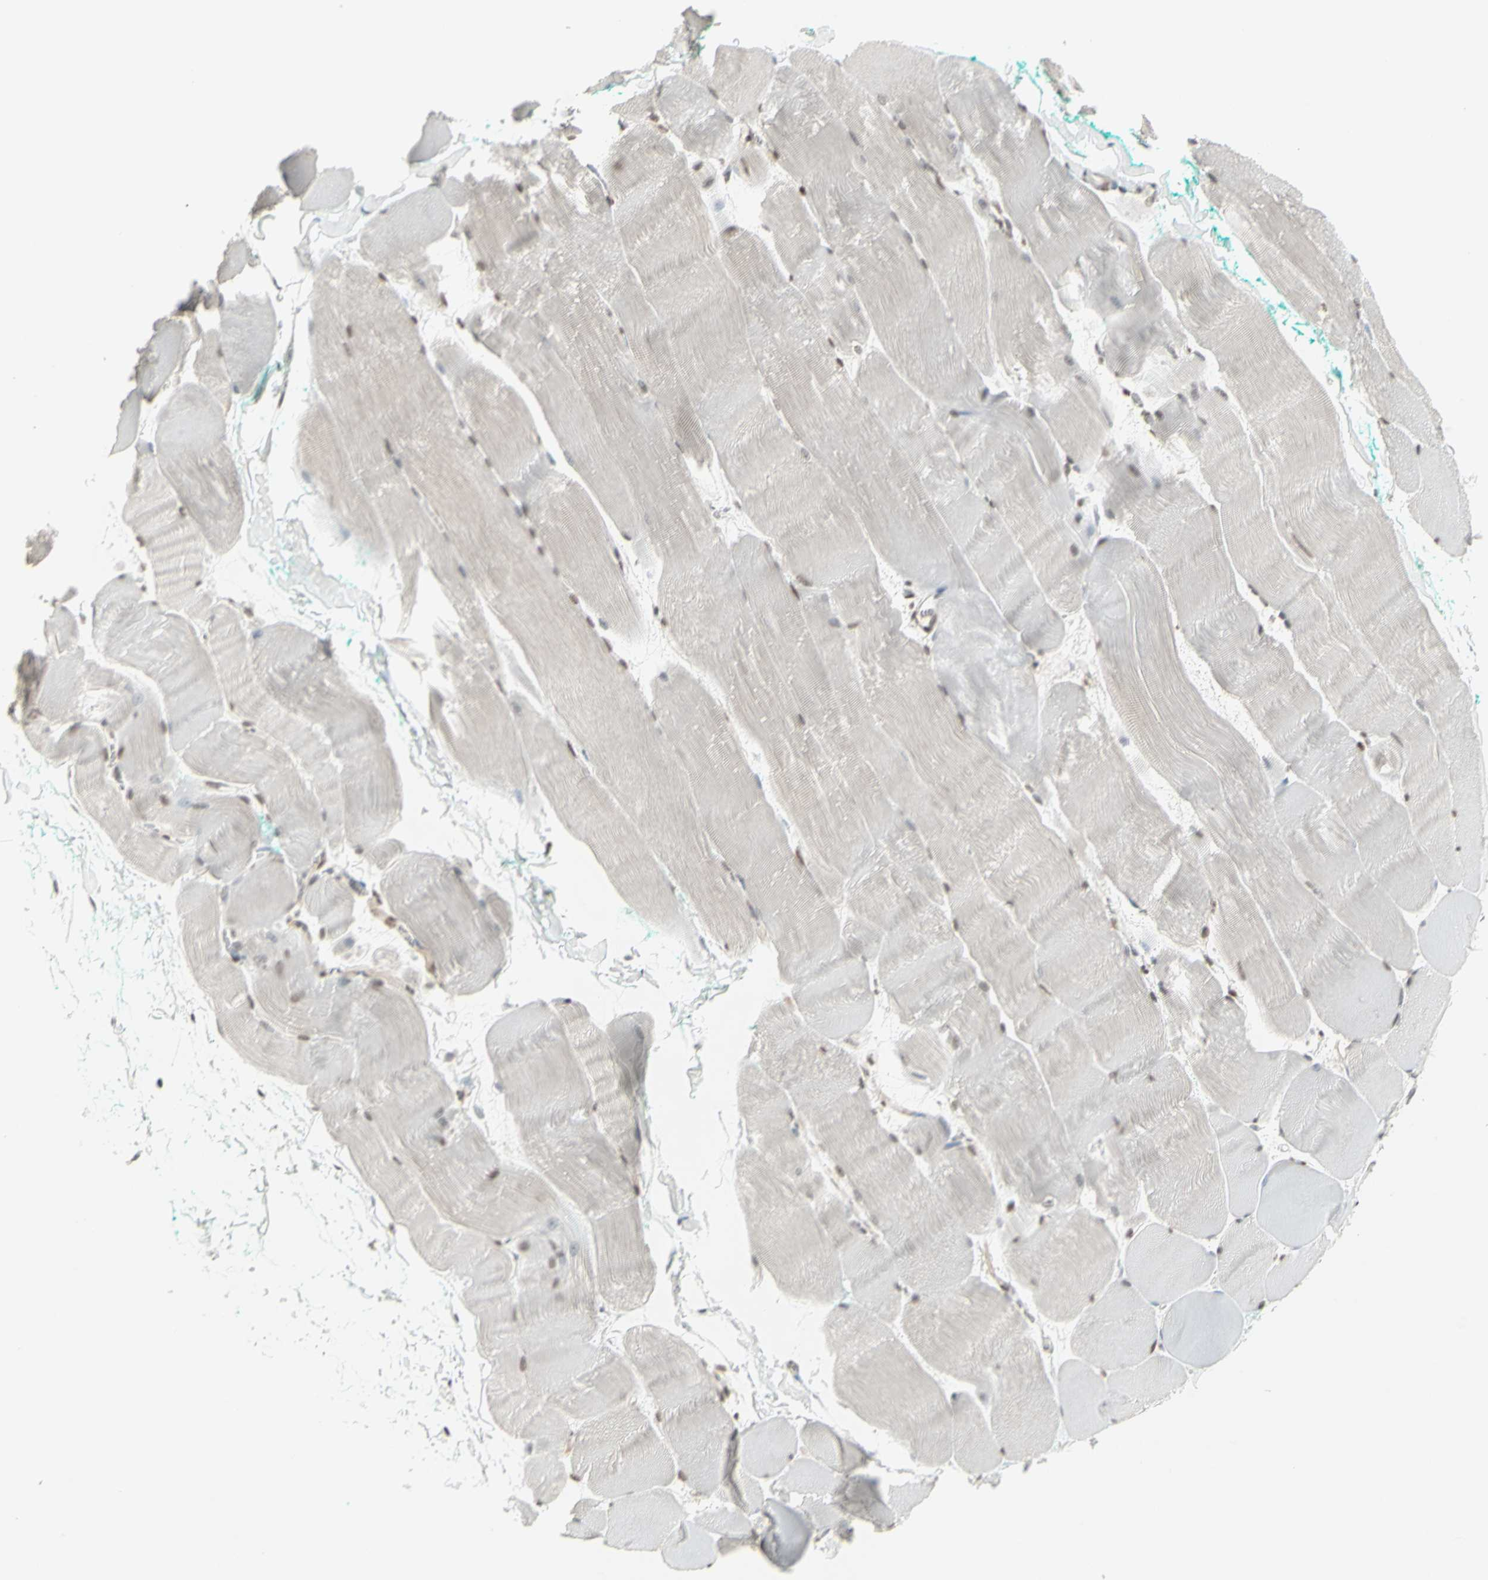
{"staining": {"intensity": "moderate", "quantity": "25%-75%", "location": "cytoplasmic/membranous,nuclear"}, "tissue": "skeletal muscle", "cell_type": "Myocytes", "image_type": "normal", "snomed": [{"axis": "morphology", "description": "Normal tissue, NOS"}, {"axis": "morphology", "description": "Squamous cell carcinoma, NOS"}, {"axis": "topography", "description": "Skeletal muscle"}], "caption": "Approximately 25%-75% of myocytes in benign skeletal muscle display moderate cytoplasmic/membranous,nuclear protein staining as visualized by brown immunohistochemical staining.", "gene": "TRIM28", "patient": {"sex": "male", "age": 51}}